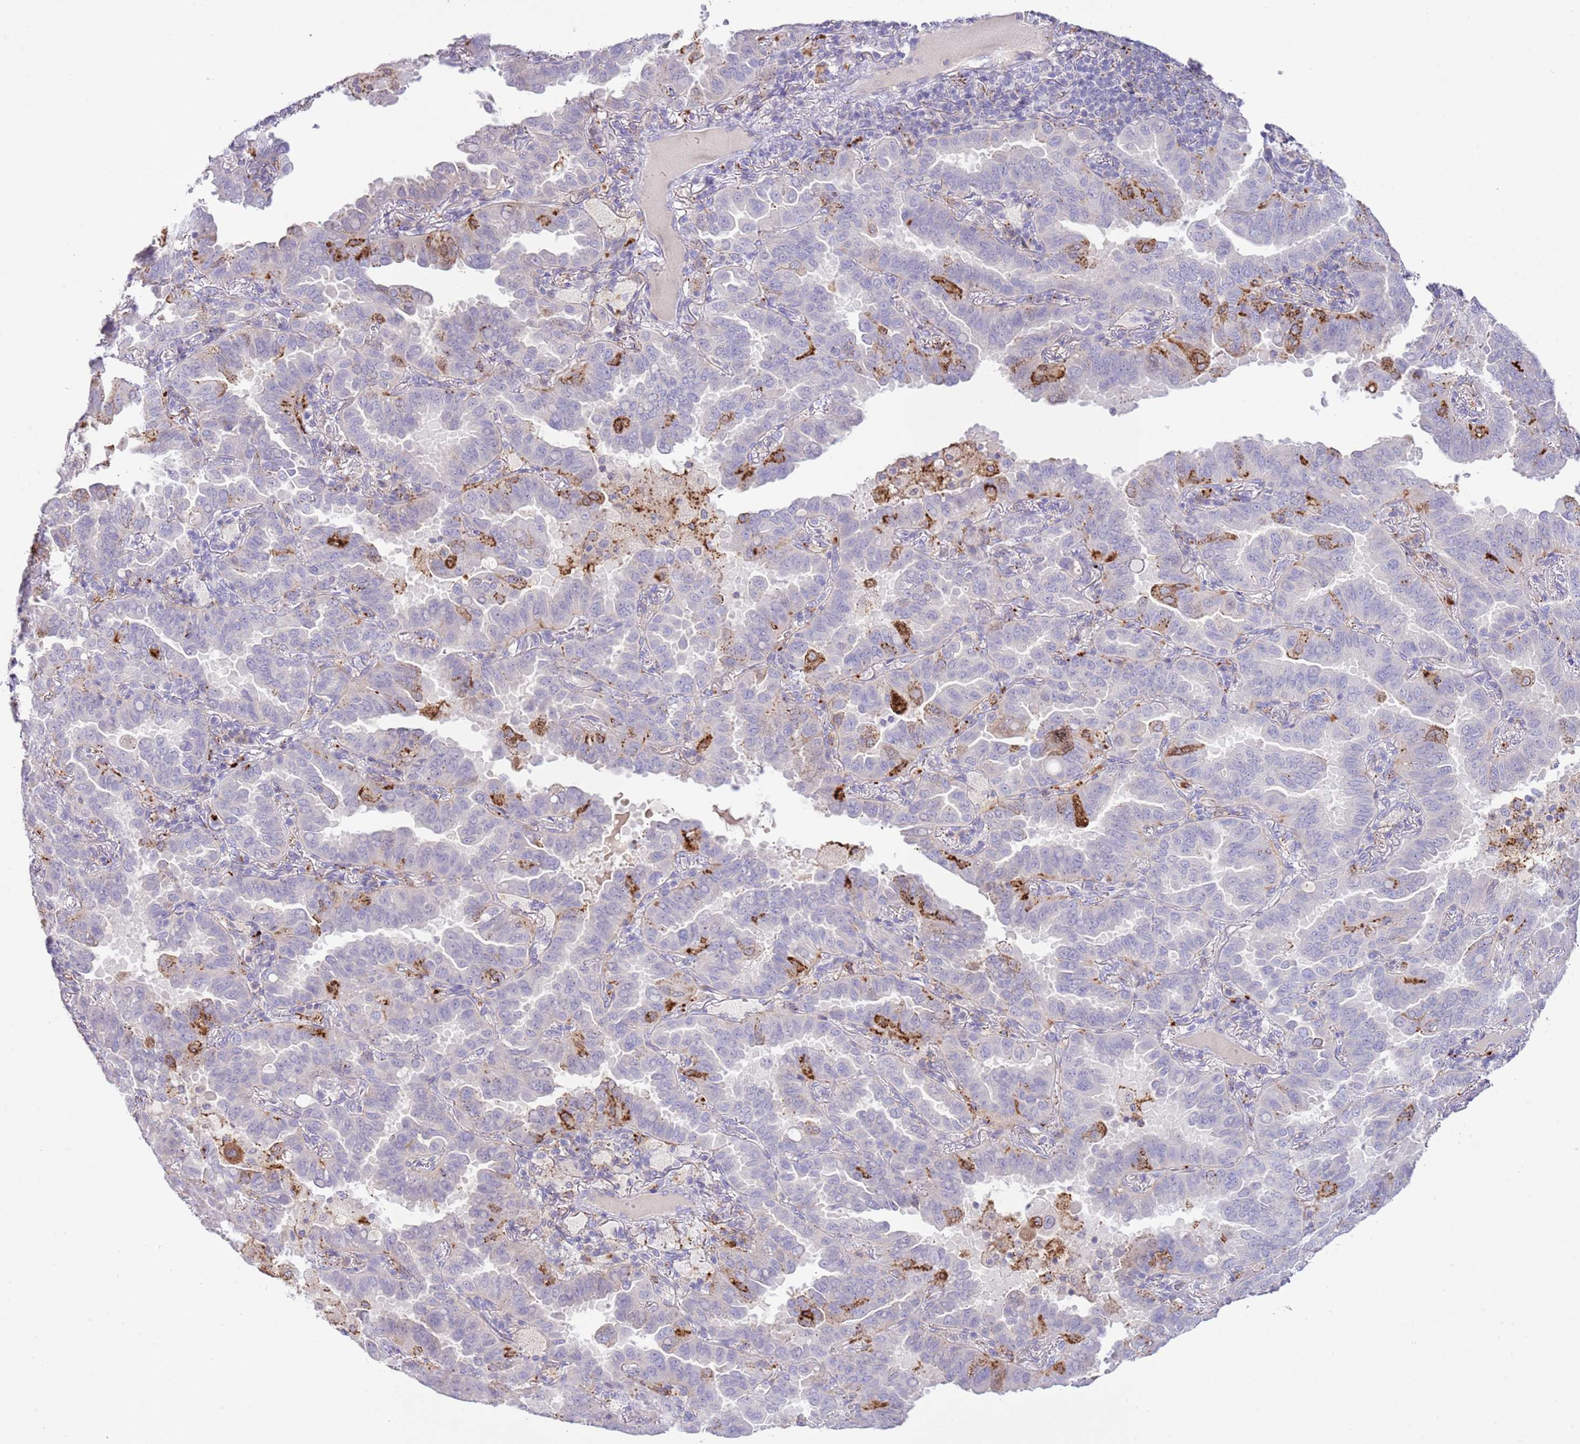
{"staining": {"intensity": "strong", "quantity": "<25%", "location": "cytoplasmic/membranous"}, "tissue": "lung cancer", "cell_type": "Tumor cells", "image_type": "cancer", "snomed": [{"axis": "morphology", "description": "Adenocarcinoma, NOS"}, {"axis": "topography", "description": "Lung"}], "caption": "Approximately <25% of tumor cells in lung cancer display strong cytoplasmic/membranous protein expression as visualized by brown immunohistochemical staining.", "gene": "ABHD17A", "patient": {"sex": "male", "age": 64}}